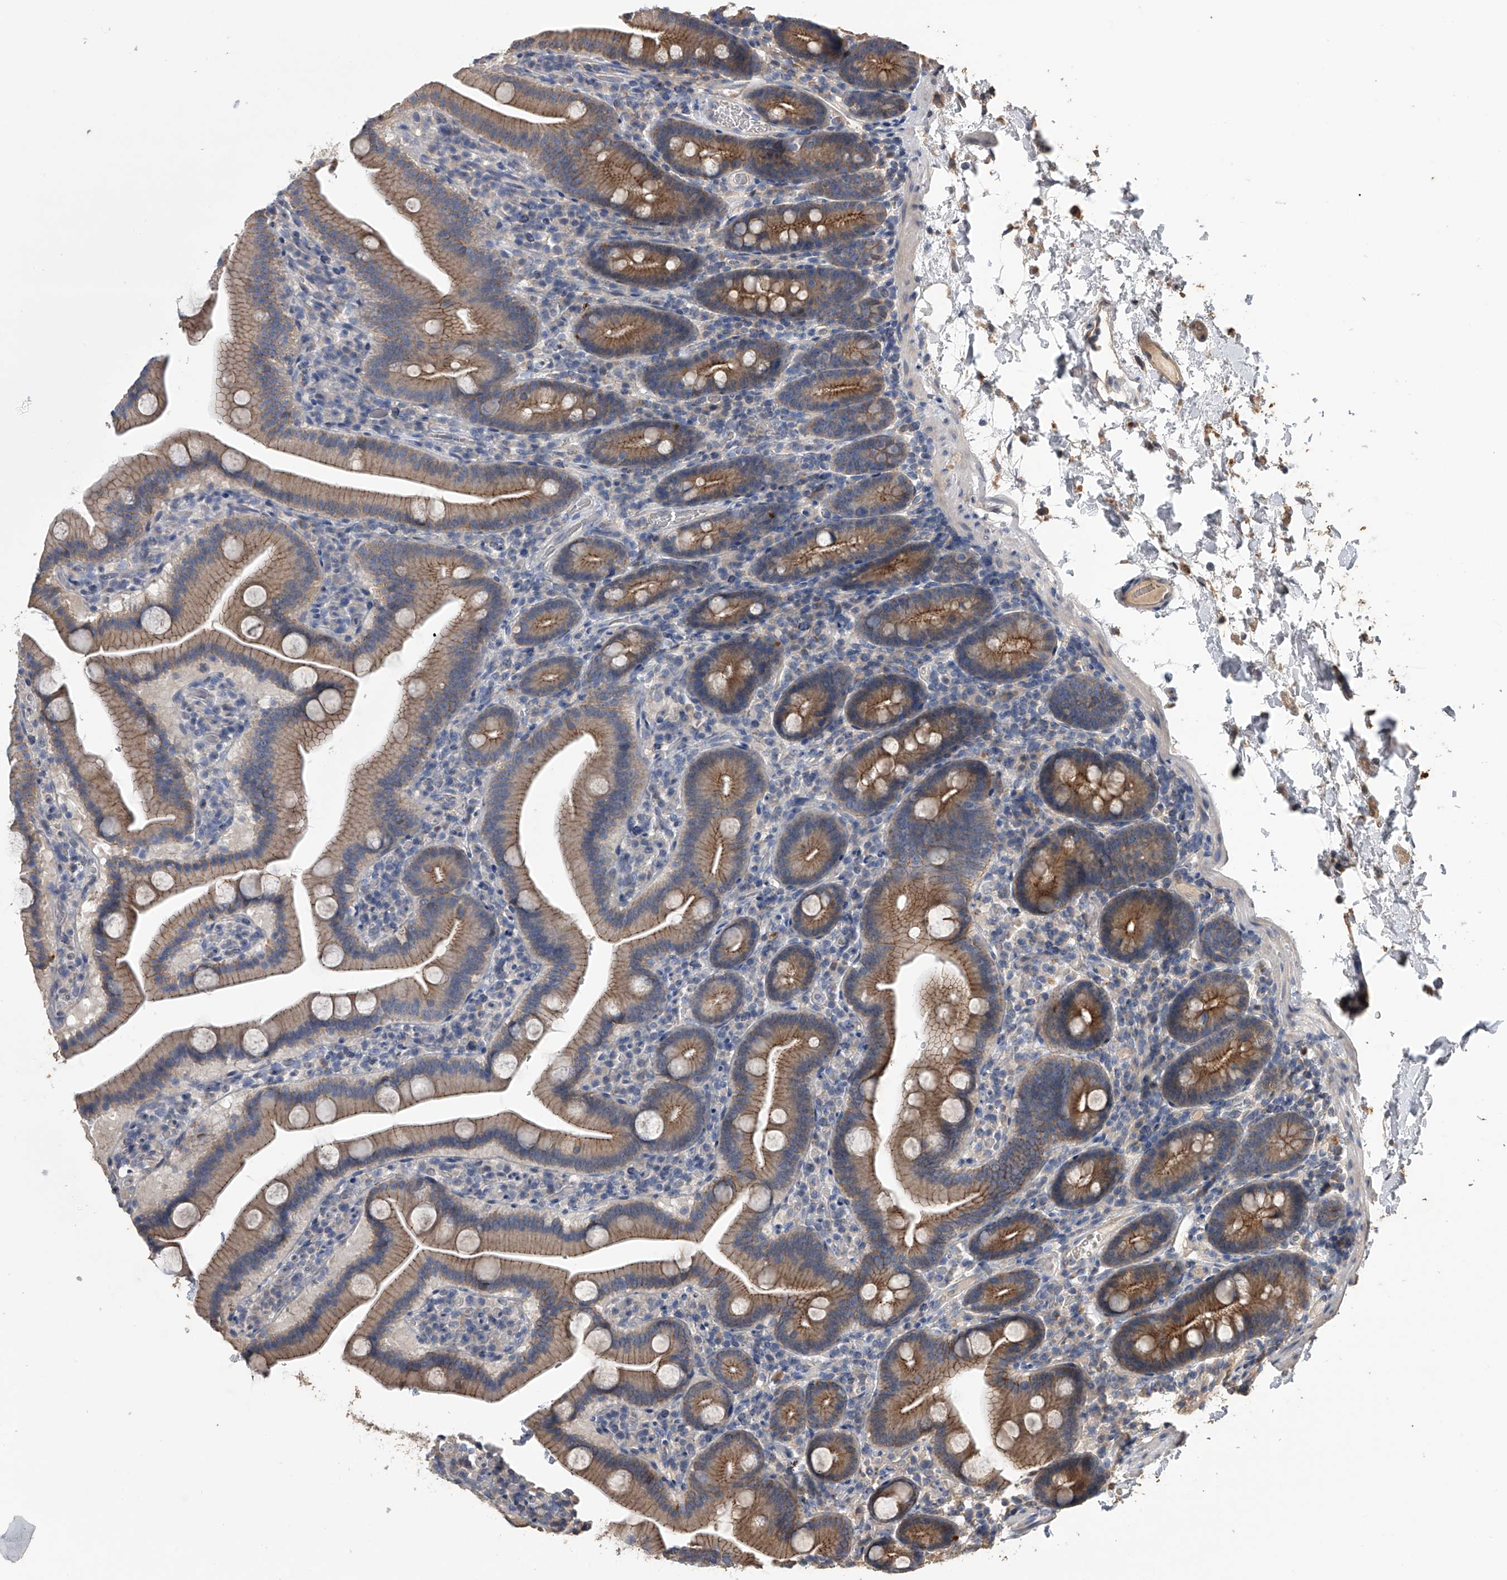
{"staining": {"intensity": "strong", "quantity": ">75%", "location": "cytoplasmic/membranous"}, "tissue": "duodenum", "cell_type": "Glandular cells", "image_type": "normal", "snomed": [{"axis": "morphology", "description": "Normal tissue, NOS"}, {"axis": "topography", "description": "Duodenum"}], "caption": "Immunohistochemical staining of normal duodenum shows strong cytoplasmic/membranous protein positivity in approximately >75% of glandular cells.", "gene": "ZNF343", "patient": {"sex": "male", "age": 55}}